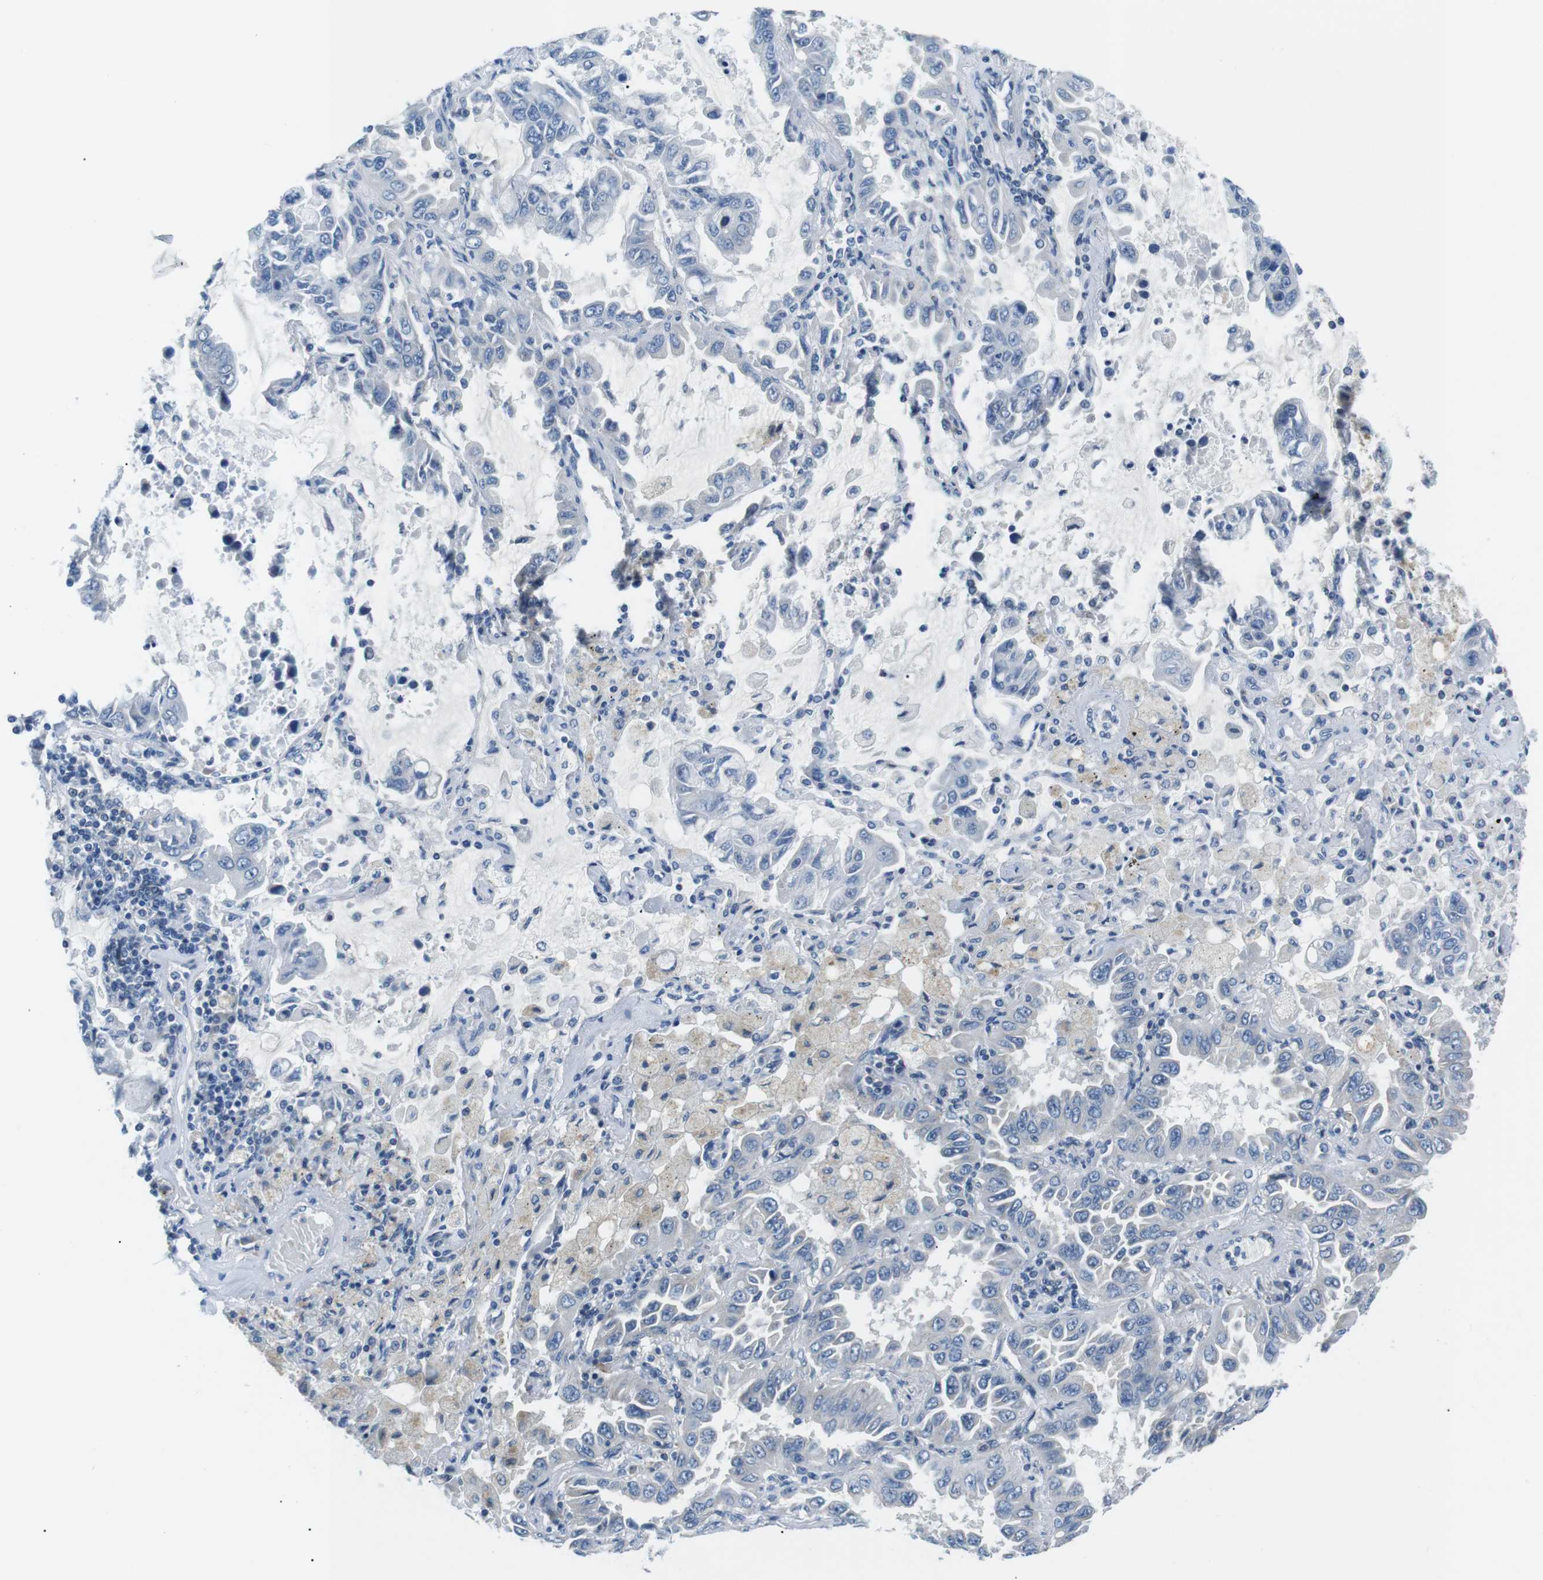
{"staining": {"intensity": "negative", "quantity": "none", "location": "none"}, "tissue": "lung cancer", "cell_type": "Tumor cells", "image_type": "cancer", "snomed": [{"axis": "morphology", "description": "Adenocarcinoma, NOS"}, {"axis": "topography", "description": "Lung"}], "caption": "DAB (3,3'-diaminobenzidine) immunohistochemical staining of lung cancer (adenocarcinoma) demonstrates no significant positivity in tumor cells. Nuclei are stained in blue.", "gene": "PHLDA1", "patient": {"sex": "male", "age": 64}}